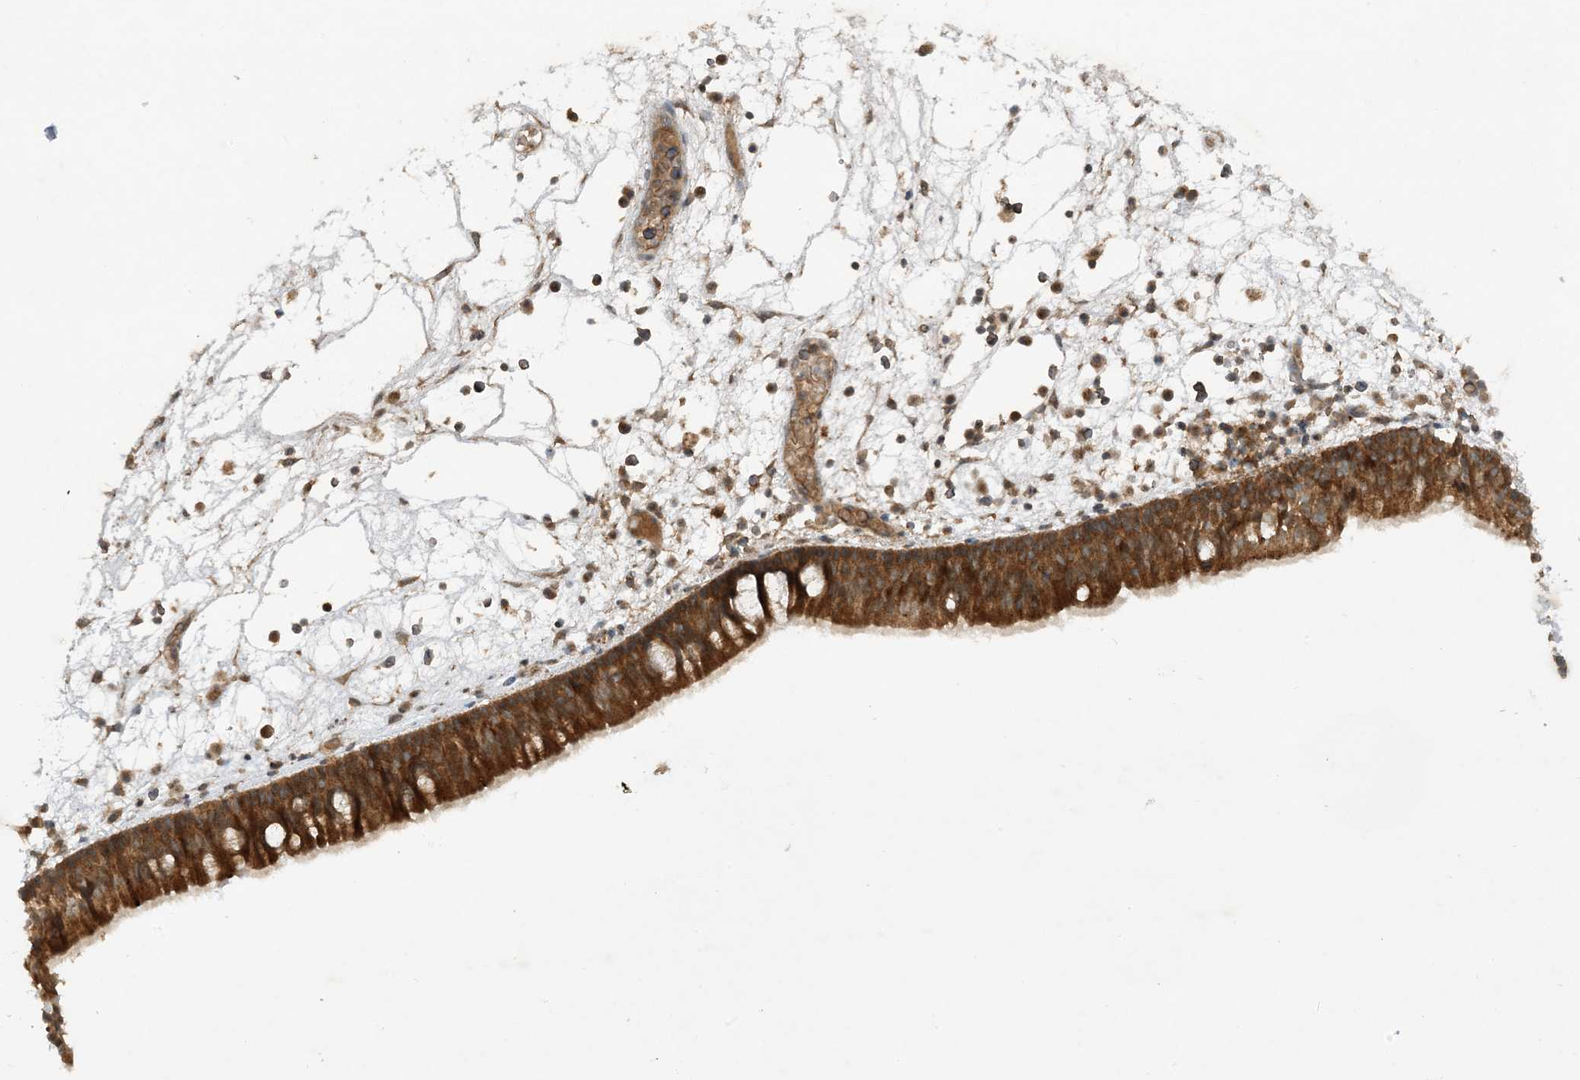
{"staining": {"intensity": "strong", "quantity": ">75%", "location": "cytoplasmic/membranous"}, "tissue": "nasopharynx", "cell_type": "Respiratory epithelial cells", "image_type": "normal", "snomed": [{"axis": "morphology", "description": "Normal tissue, NOS"}, {"axis": "morphology", "description": "Inflammation, NOS"}, {"axis": "morphology", "description": "Malignant melanoma, Metastatic site"}, {"axis": "topography", "description": "Nasopharynx"}], "caption": "Nasopharynx stained with DAB IHC displays high levels of strong cytoplasmic/membranous expression in about >75% of respiratory epithelial cells.", "gene": "STAM2", "patient": {"sex": "male", "age": 70}}